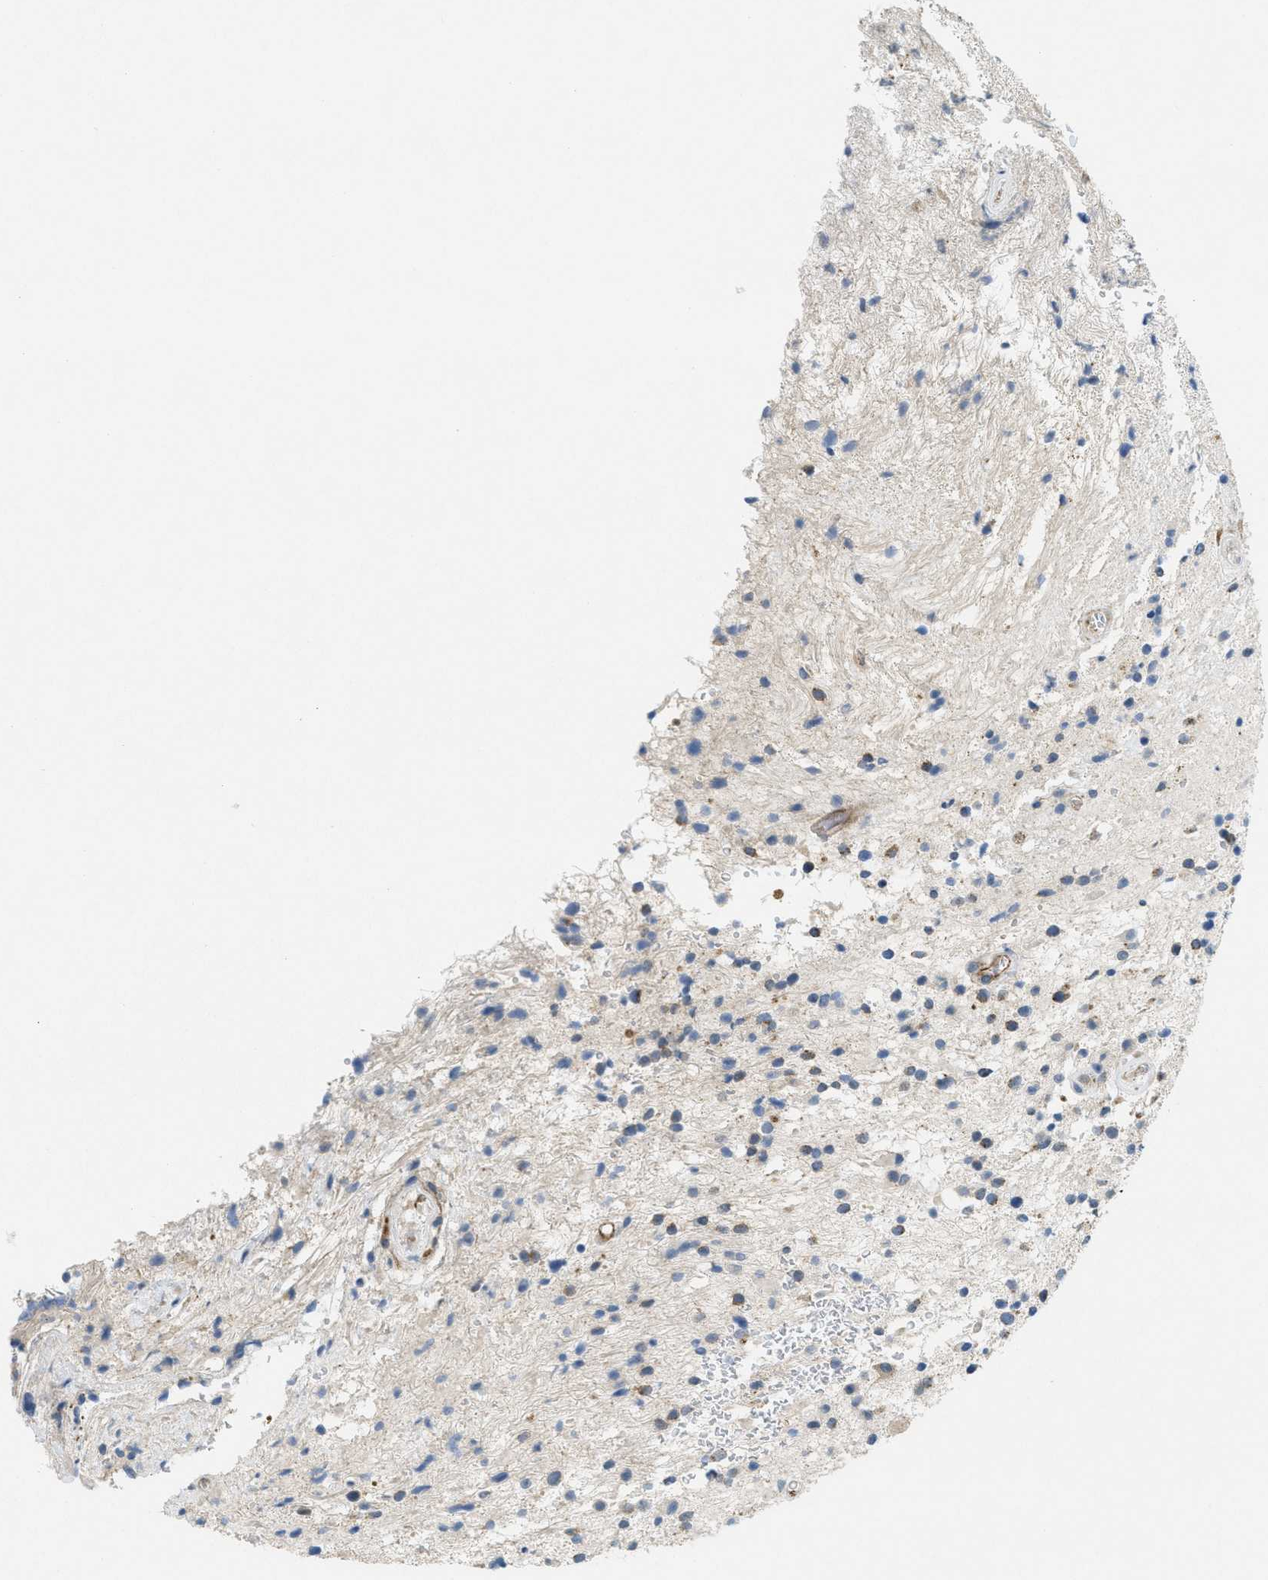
{"staining": {"intensity": "weak", "quantity": "25%-75%", "location": "cytoplasmic/membranous"}, "tissue": "glioma", "cell_type": "Tumor cells", "image_type": "cancer", "snomed": [{"axis": "morphology", "description": "Glioma, malignant, High grade"}, {"axis": "topography", "description": "Brain"}], "caption": "An immunohistochemistry photomicrograph of tumor tissue is shown. Protein staining in brown shows weak cytoplasmic/membranous positivity in malignant glioma (high-grade) within tumor cells.", "gene": "ZFYVE9", "patient": {"sex": "male", "age": 33}}